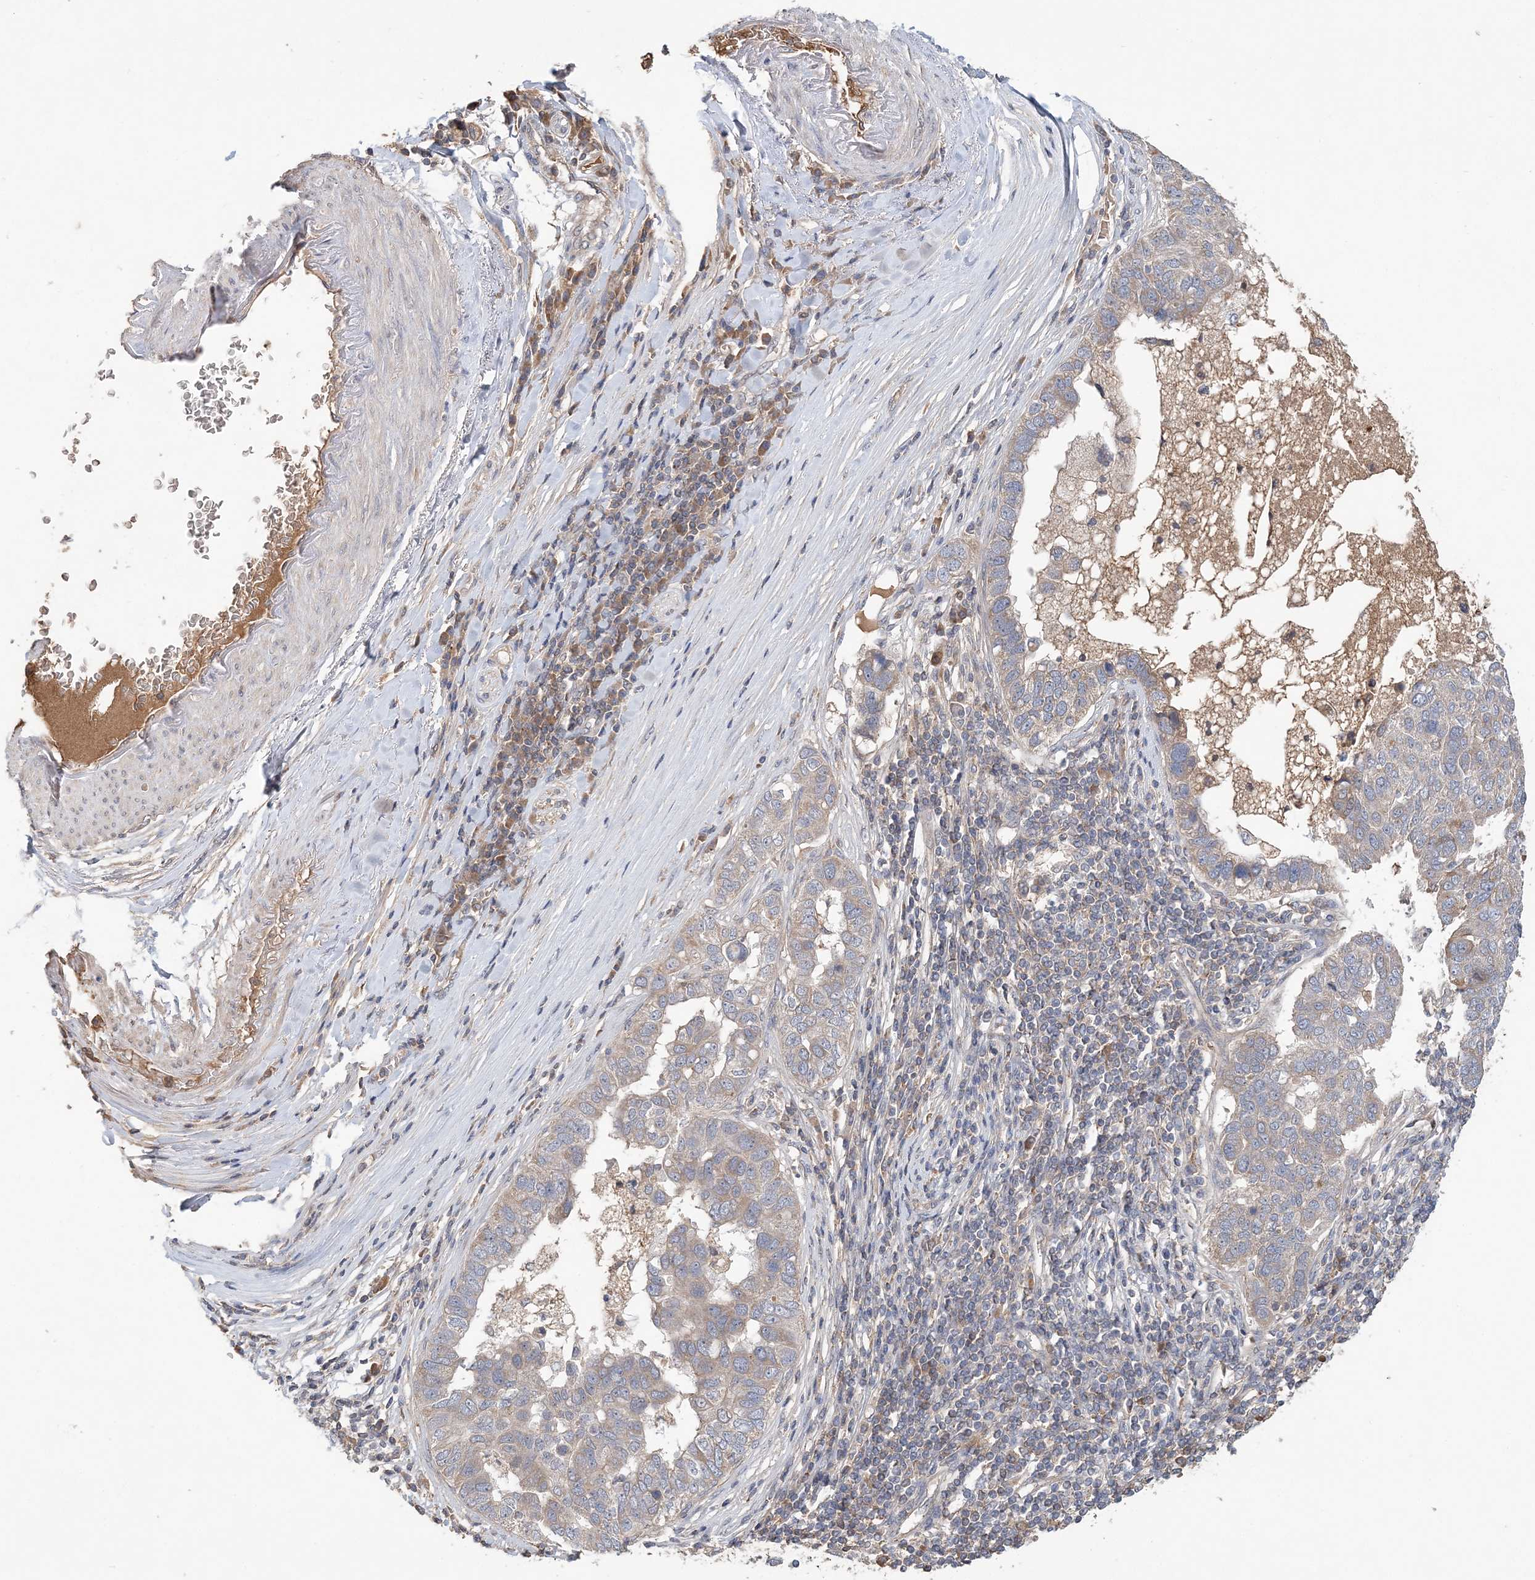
{"staining": {"intensity": "negative", "quantity": "none", "location": "none"}, "tissue": "pancreatic cancer", "cell_type": "Tumor cells", "image_type": "cancer", "snomed": [{"axis": "morphology", "description": "Adenocarcinoma, NOS"}, {"axis": "topography", "description": "Pancreas"}], "caption": "High power microscopy photomicrograph of an immunohistochemistry (IHC) photomicrograph of pancreatic cancer (adenocarcinoma), revealing no significant positivity in tumor cells.", "gene": "SYCP3", "patient": {"sex": "female", "age": 61}}